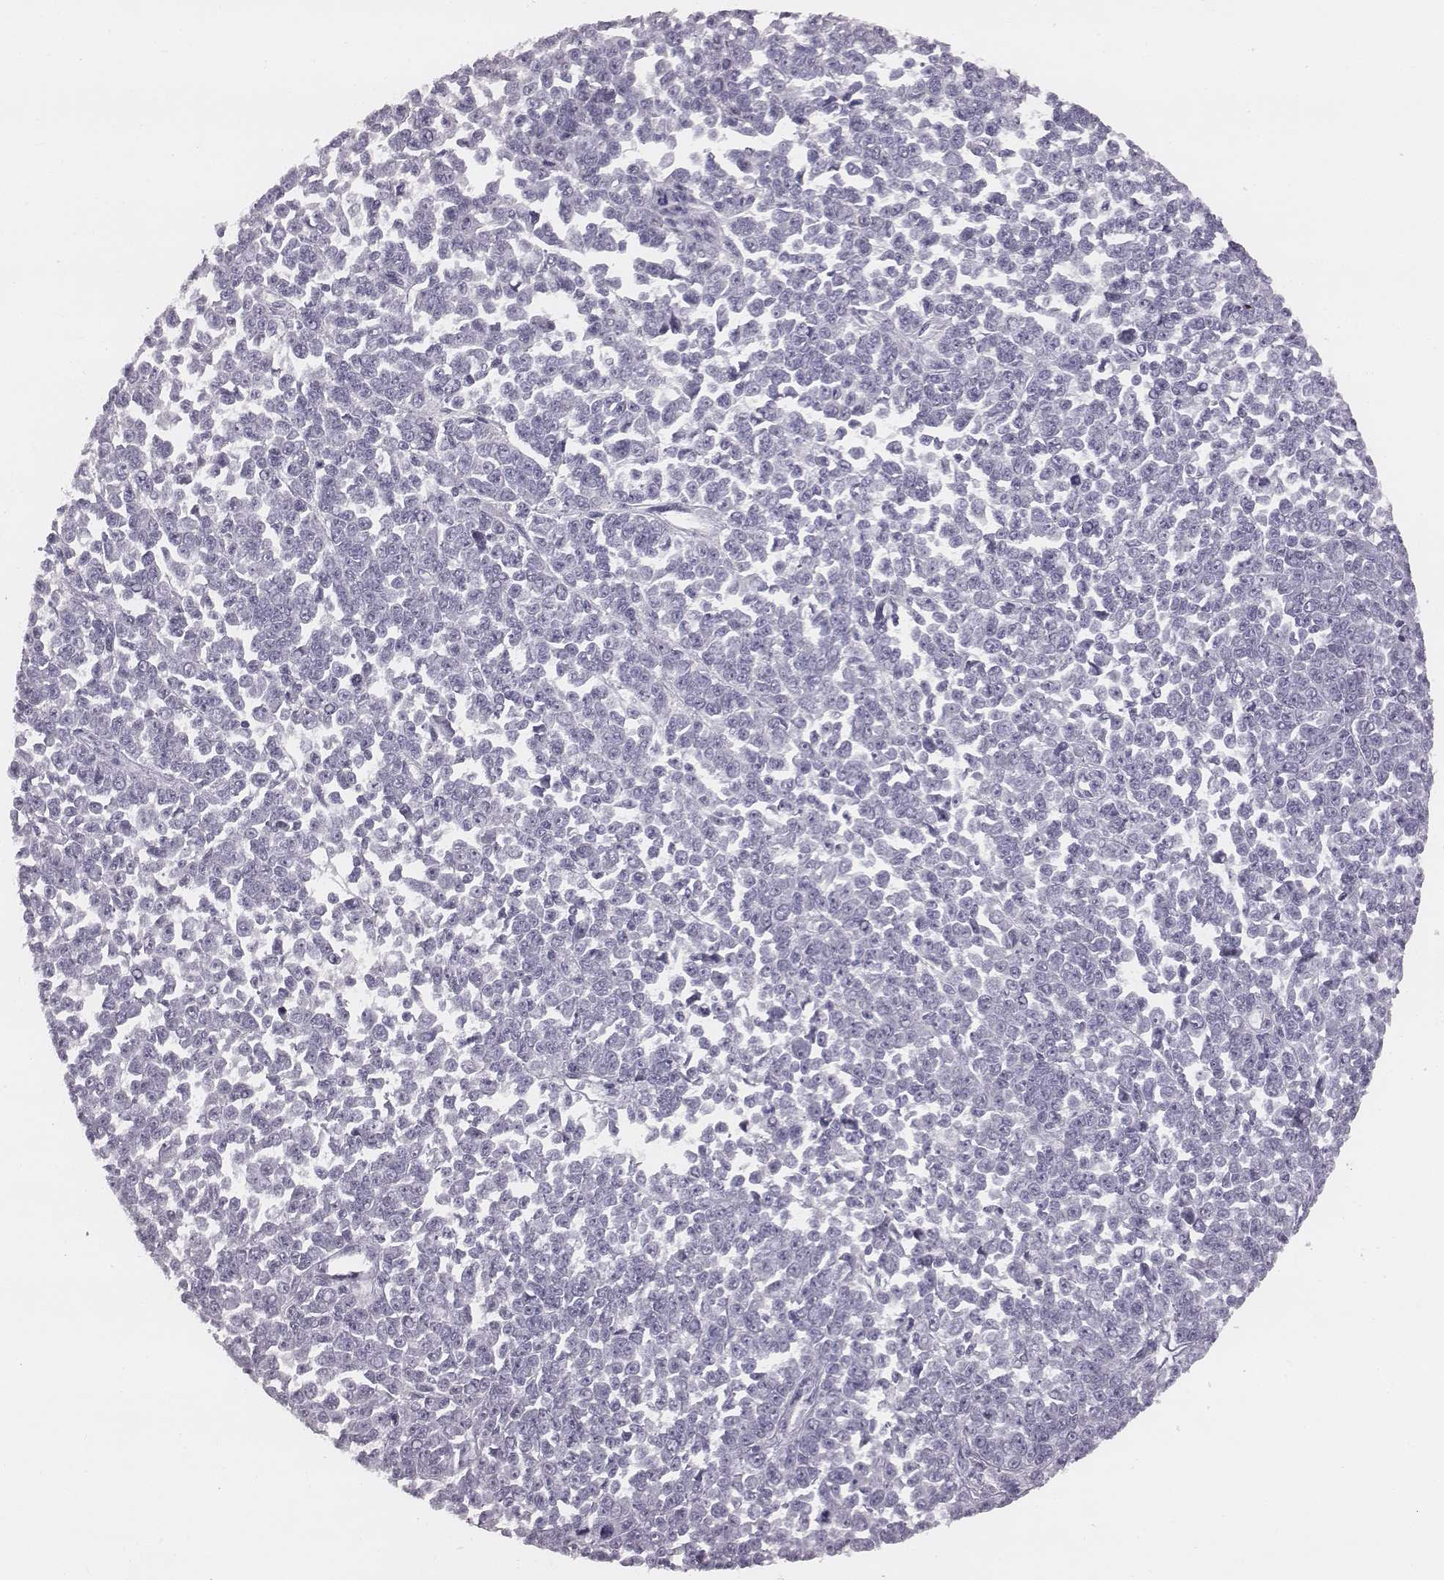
{"staining": {"intensity": "negative", "quantity": "none", "location": "none"}, "tissue": "melanoma", "cell_type": "Tumor cells", "image_type": "cancer", "snomed": [{"axis": "morphology", "description": "Malignant melanoma, NOS"}, {"axis": "topography", "description": "Skin"}], "caption": "IHC histopathology image of human melanoma stained for a protein (brown), which shows no staining in tumor cells.", "gene": "PDE8B", "patient": {"sex": "female", "age": 95}}